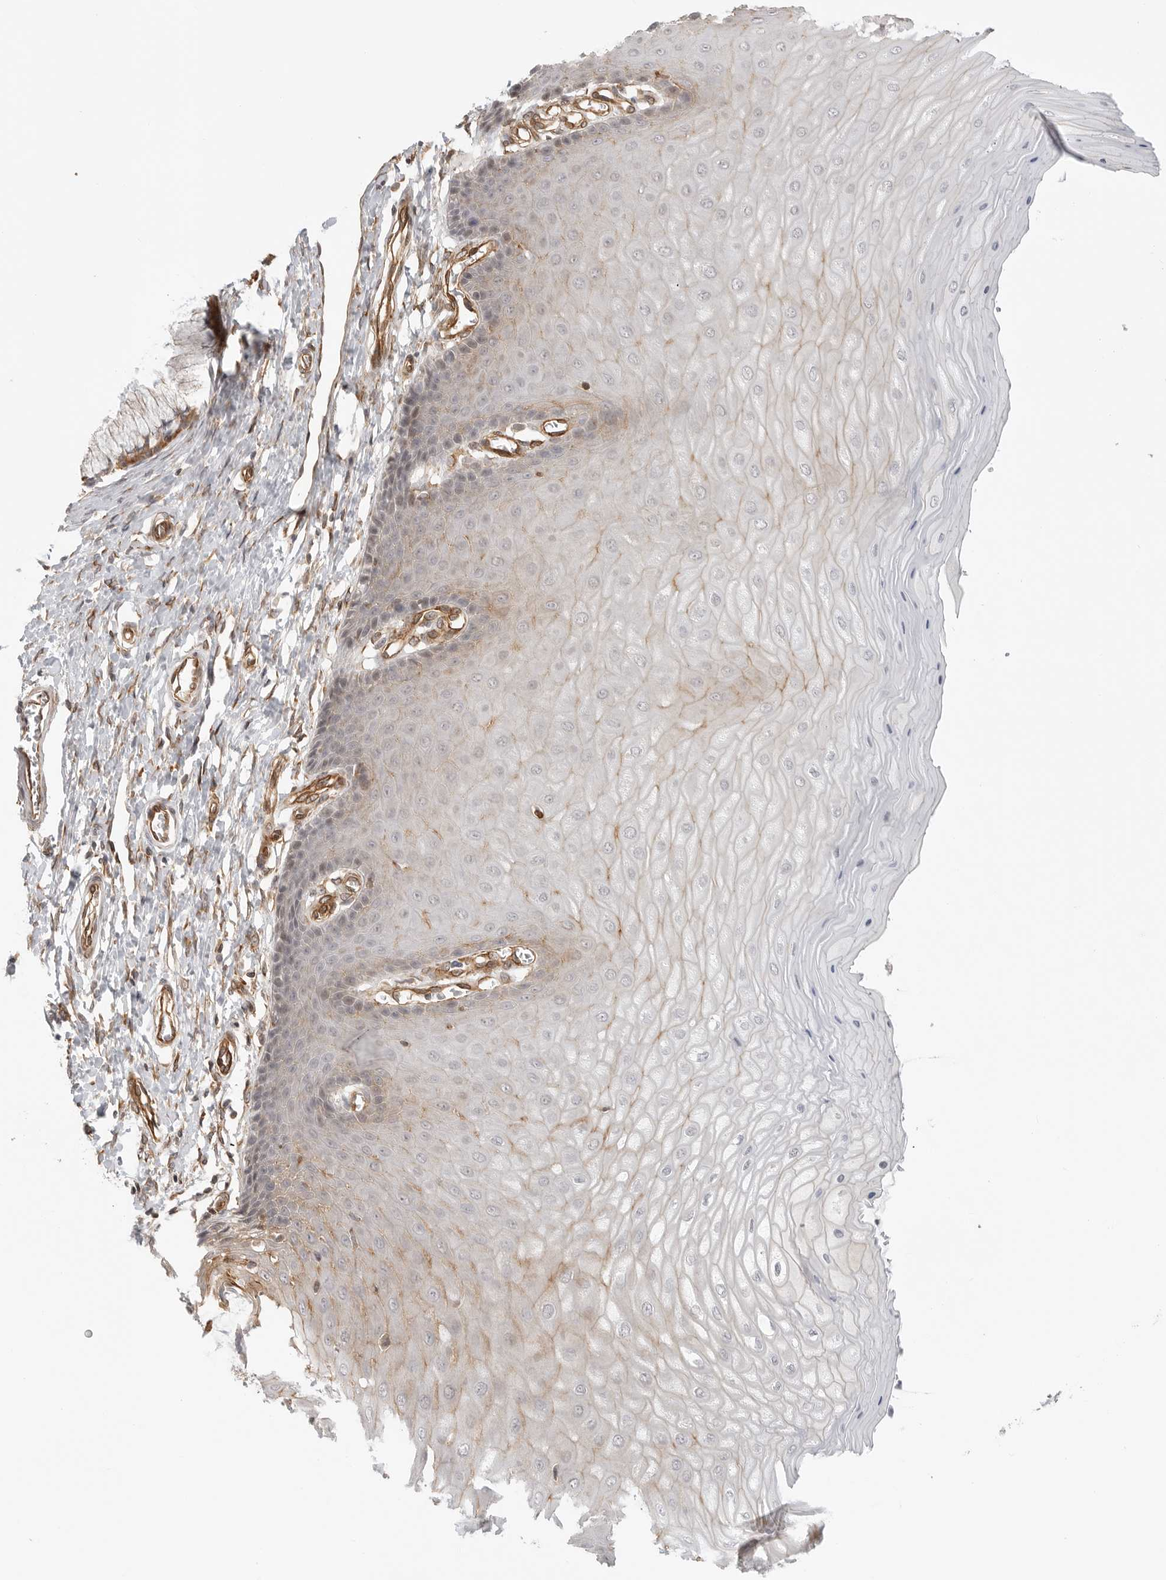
{"staining": {"intensity": "negative", "quantity": "none", "location": "none"}, "tissue": "cervix", "cell_type": "Glandular cells", "image_type": "normal", "snomed": [{"axis": "morphology", "description": "Normal tissue, NOS"}, {"axis": "topography", "description": "Cervix"}], "caption": "The immunohistochemistry (IHC) image has no significant expression in glandular cells of cervix.", "gene": "ATOH7", "patient": {"sex": "female", "age": 55}}